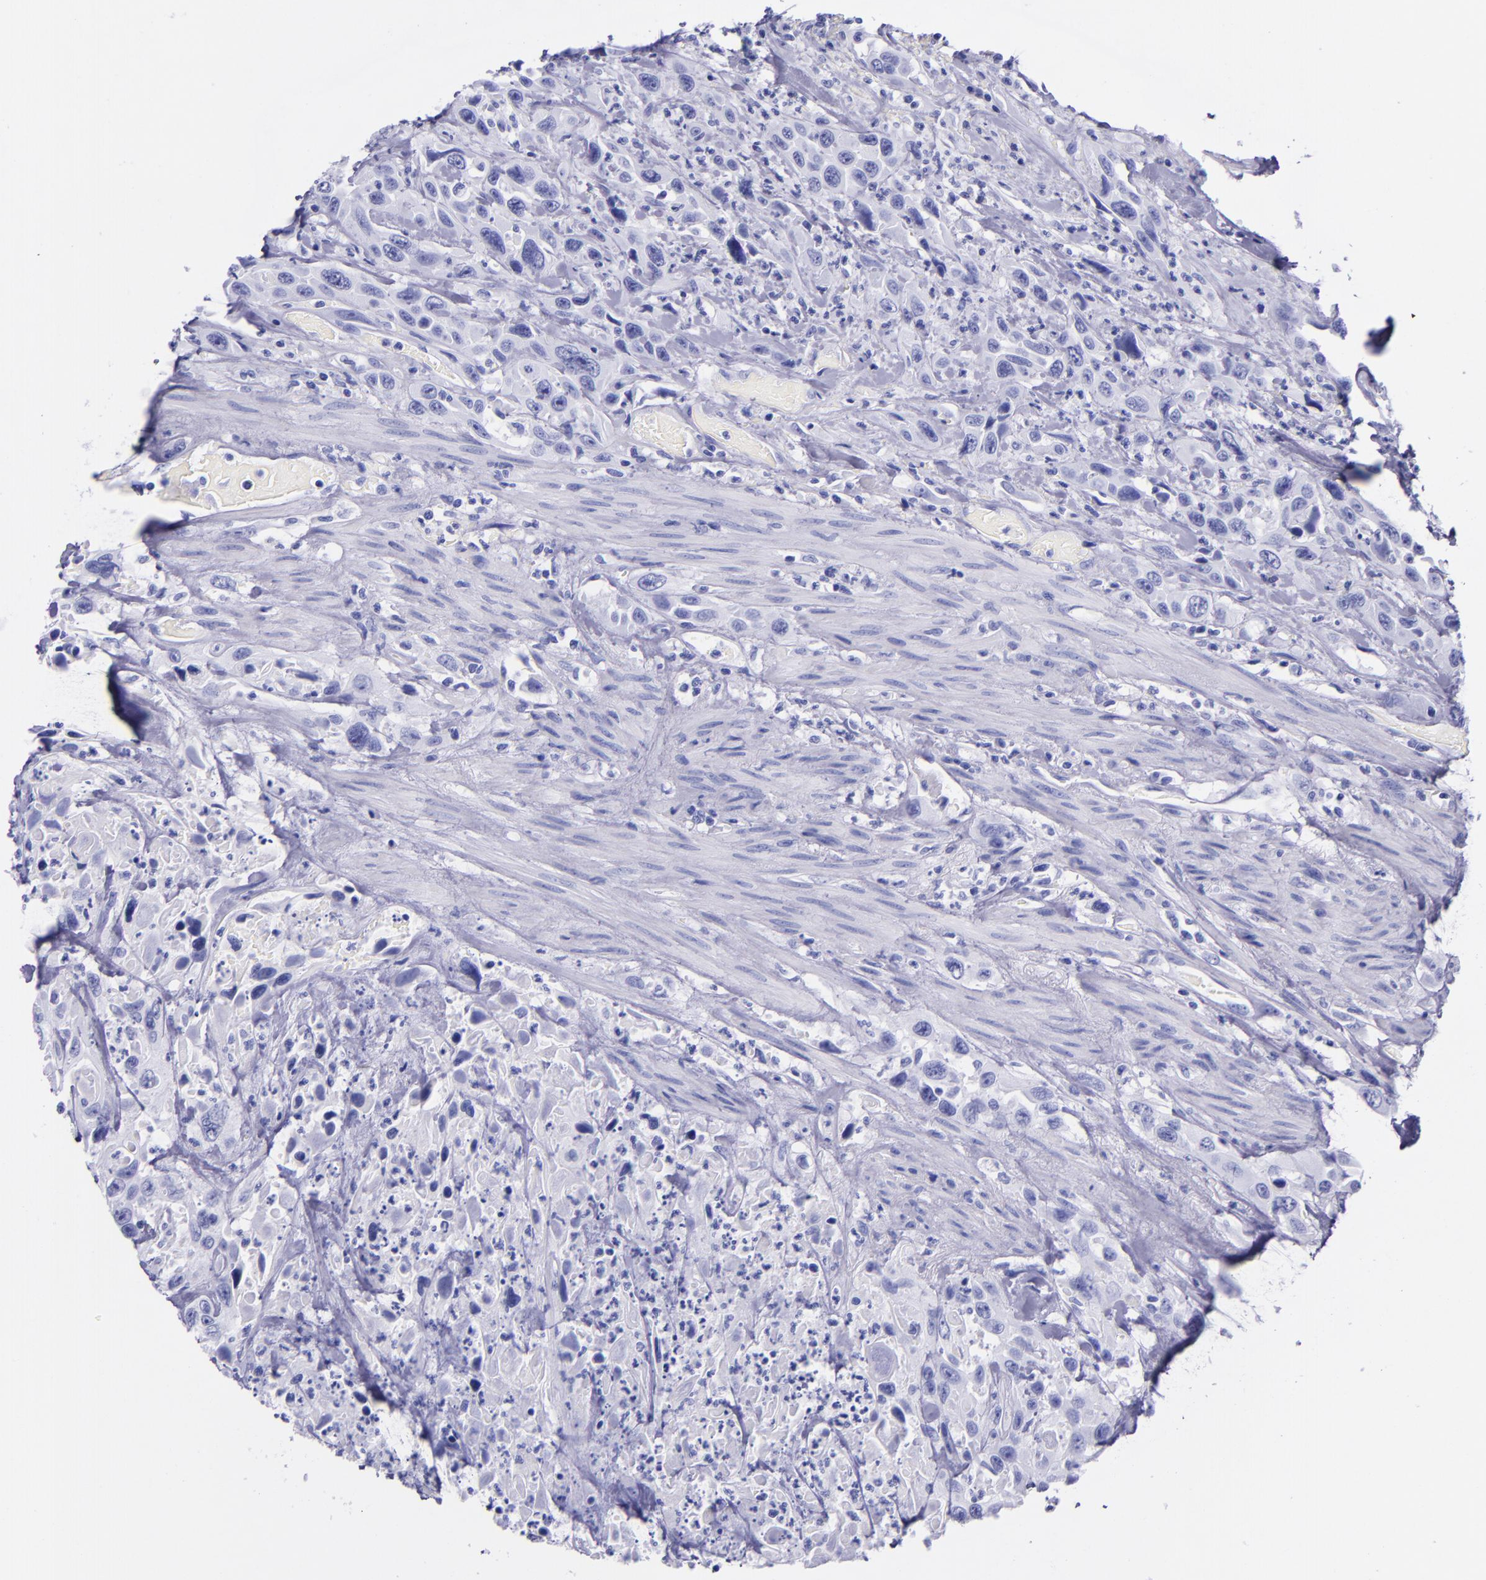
{"staining": {"intensity": "negative", "quantity": "none", "location": "none"}, "tissue": "urothelial cancer", "cell_type": "Tumor cells", "image_type": "cancer", "snomed": [{"axis": "morphology", "description": "Urothelial carcinoma, High grade"}, {"axis": "topography", "description": "Urinary bladder"}], "caption": "Immunohistochemistry micrograph of urothelial cancer stained for a protein (brown), which shows no staining in tumor cells.", "gene": "MBP", "patient": {"sex": "female", "age": 84}}